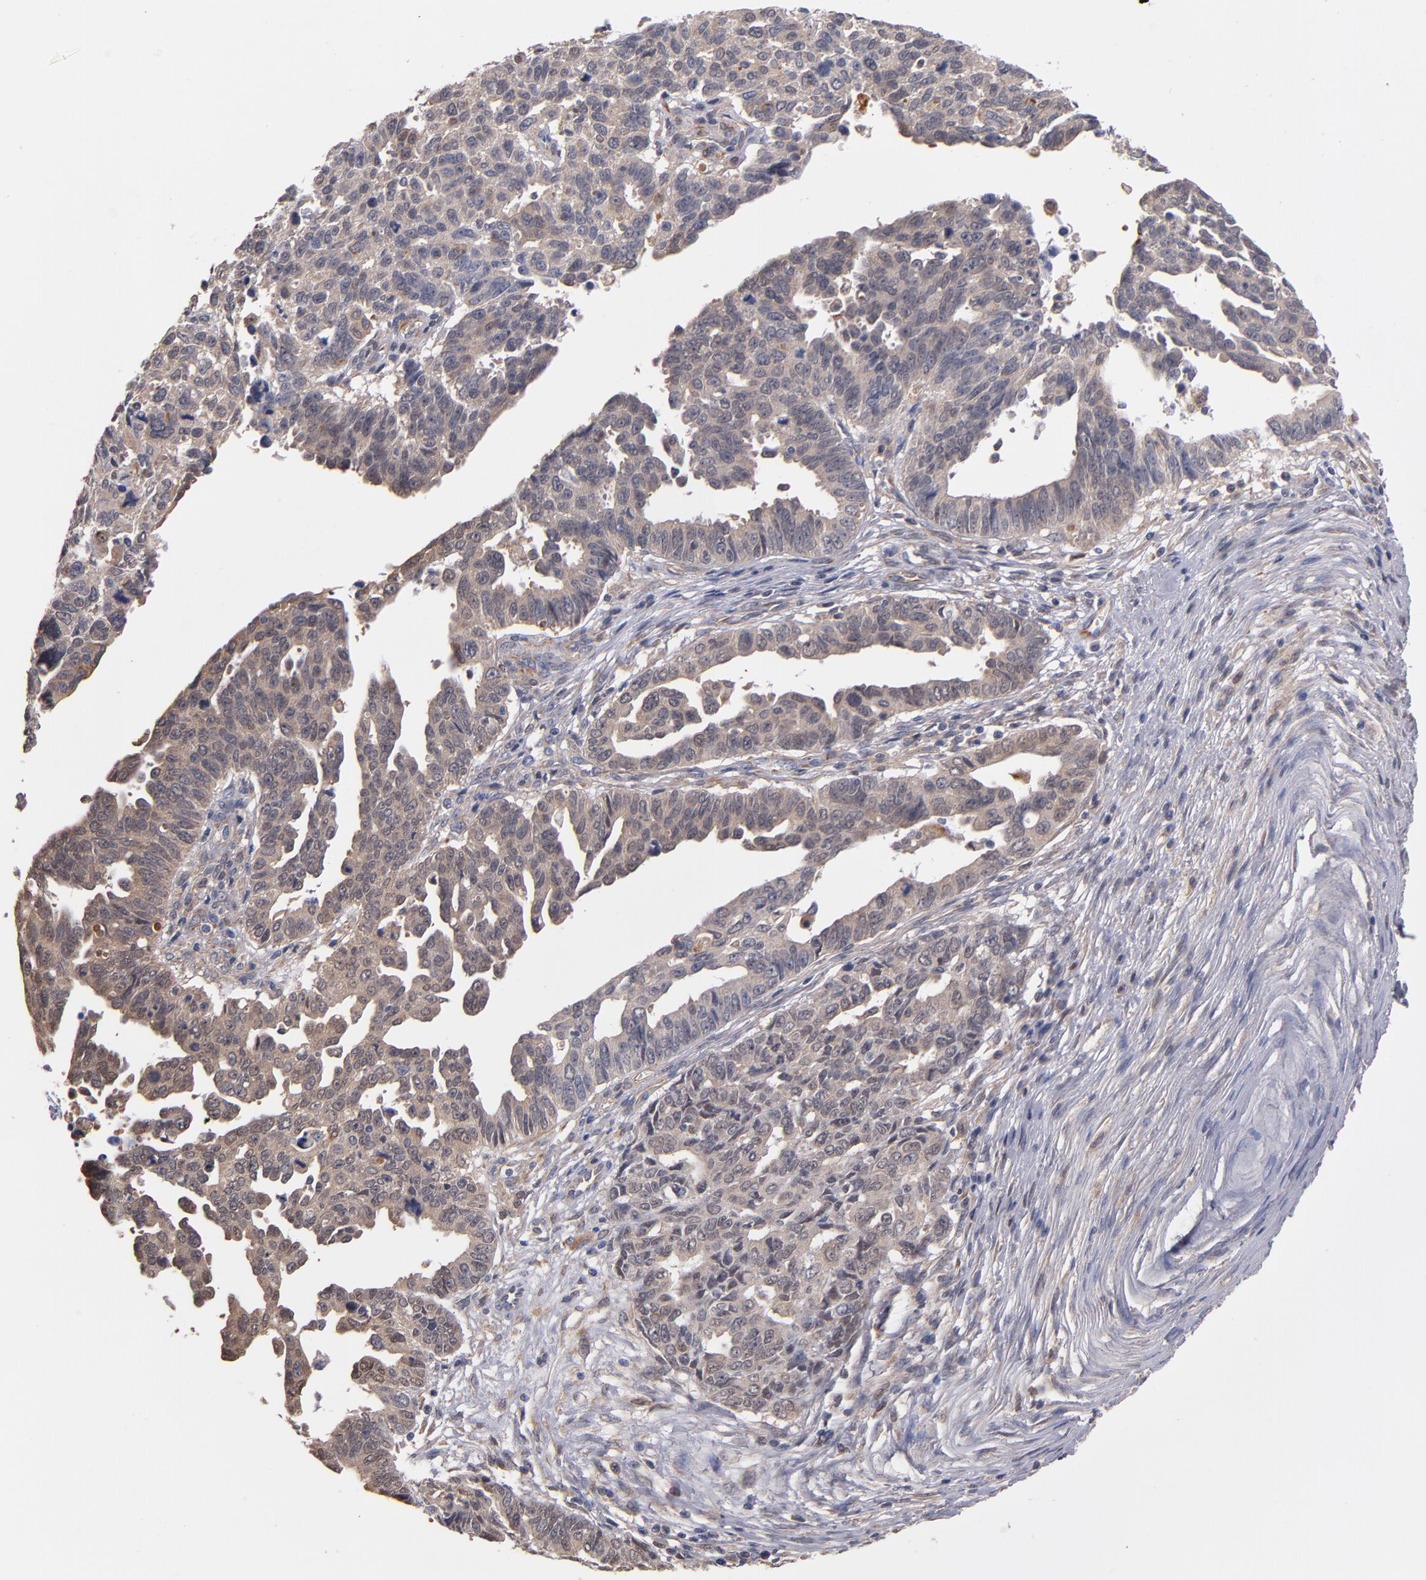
{"staining": {"intensity": "weak", "quantity": ">75%", "location": "cytoplasmic/membranous"}, "tissue": "ovarian cancer", "cell_type": "Tumor cells", "image_type": "cancer", "snomed": [{"axis": "morphology", "description": "Carcinoma, endometroid"}, {"axis": "morphology", "description": "Cystadenocarcinoma, serous, NOS"}, {"axis": "topography", "description": "Ovary"}], "caption": "A high-resolution photomicrograph shows immunohistochemistry staining of serous cystadenocarcinoma (ovarian), which demonstrates weak cytoplasmic/membranous positivity in about >75% of tumor cells.", "gene": "GMFG", "patient": {"sex": "female", "age": 45}}